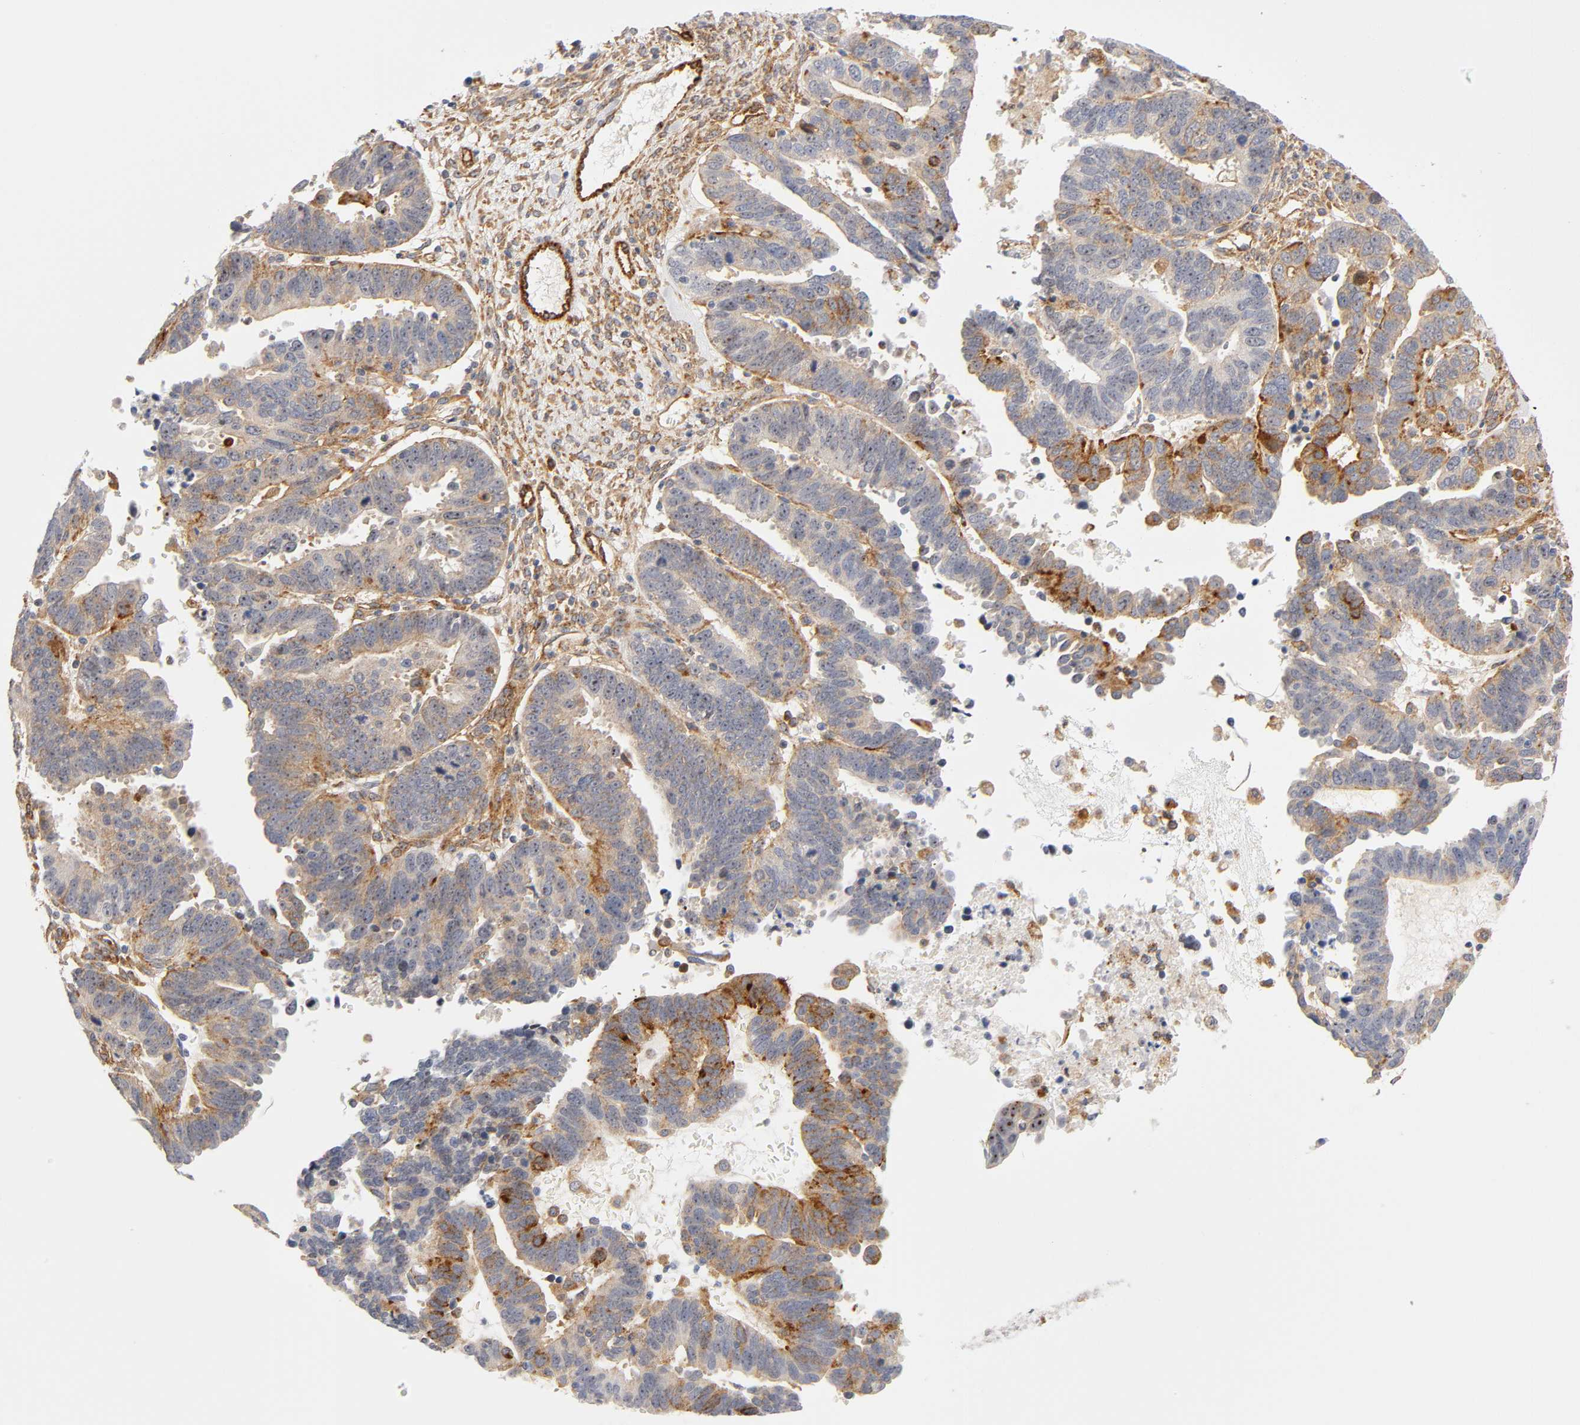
{"staining": {"intensity": "moderate", "quantity": "25%-75%", "location": "cytoplasmic/membranous"}, "tissue": "ovarian cancer", "cell_type": "Tumor cells", "image_type": "cancer", "snomed": [{"axis": "morphology", "description": "Carcinoma, endometroid"}, {"axis": "morphology", "description": "Cystadenocarcinoma, serous, NOS"}, {"axis": "topography", "description": "Ovary"}], "caption": "Immunohistochemistry (IHC) of human ovarian cancer (serous cystadenocarcinoma) exhibits medium levels of moderate cytoplasmic/membranous expression in approximately 25%-75% of tumor cells.", "gene": "PLD1", "patient": {"sex": "female", "age": 45}}